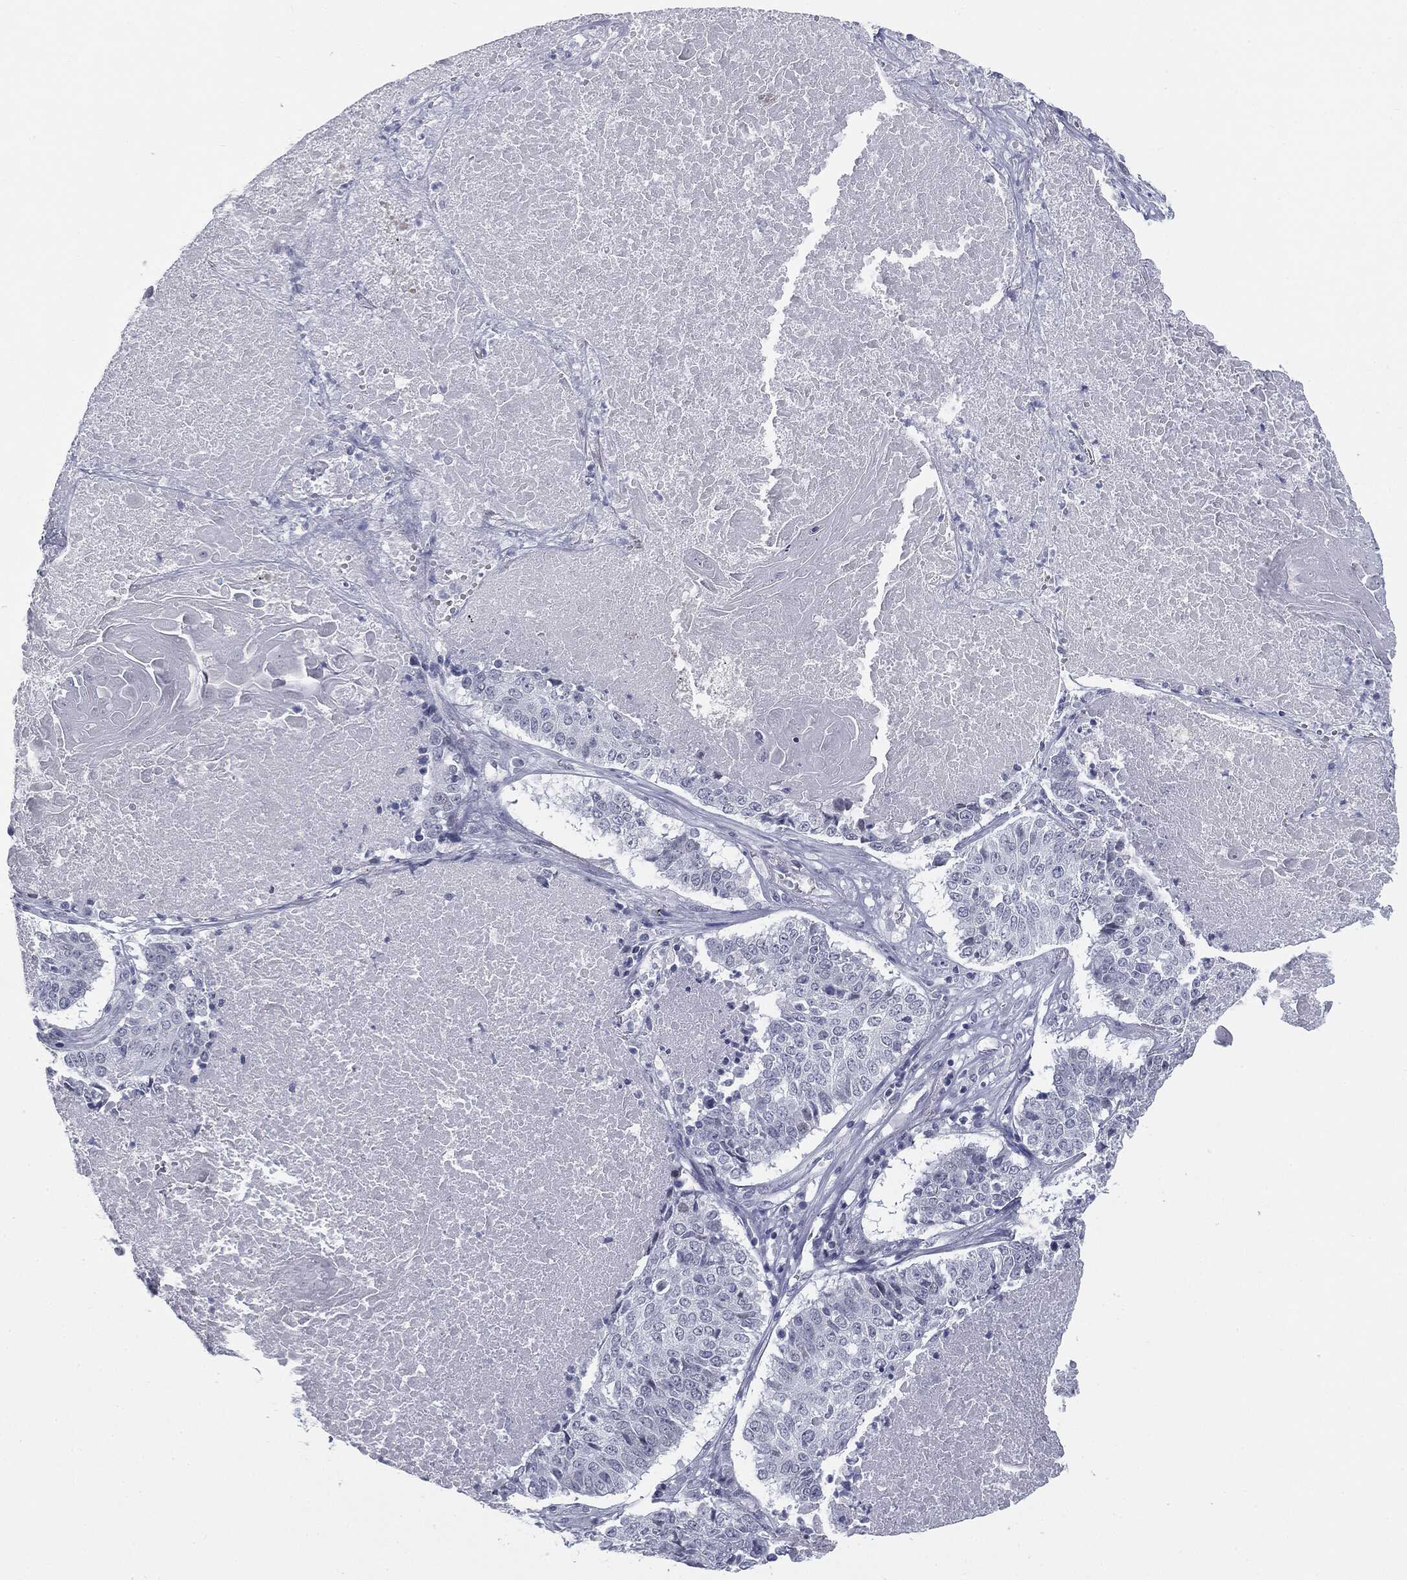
{"staining": {"intensity": "negative", "quantity": "none", "location": "none"}, "tissue": "lung cancer", "cell_type": "Tumor cells", "image_type": "cancer", "snomed": [{"axis": "morphology", "description": "Squamous cell carcinoma, NOS"}, {"axis": "topography", "description": "Lung"}], "caption": "Histopathology image shows no significant protein positivity in tumor cells of lung cancer.", "gene": "TPO", "patient": {"sex": "male", "age": 64}}